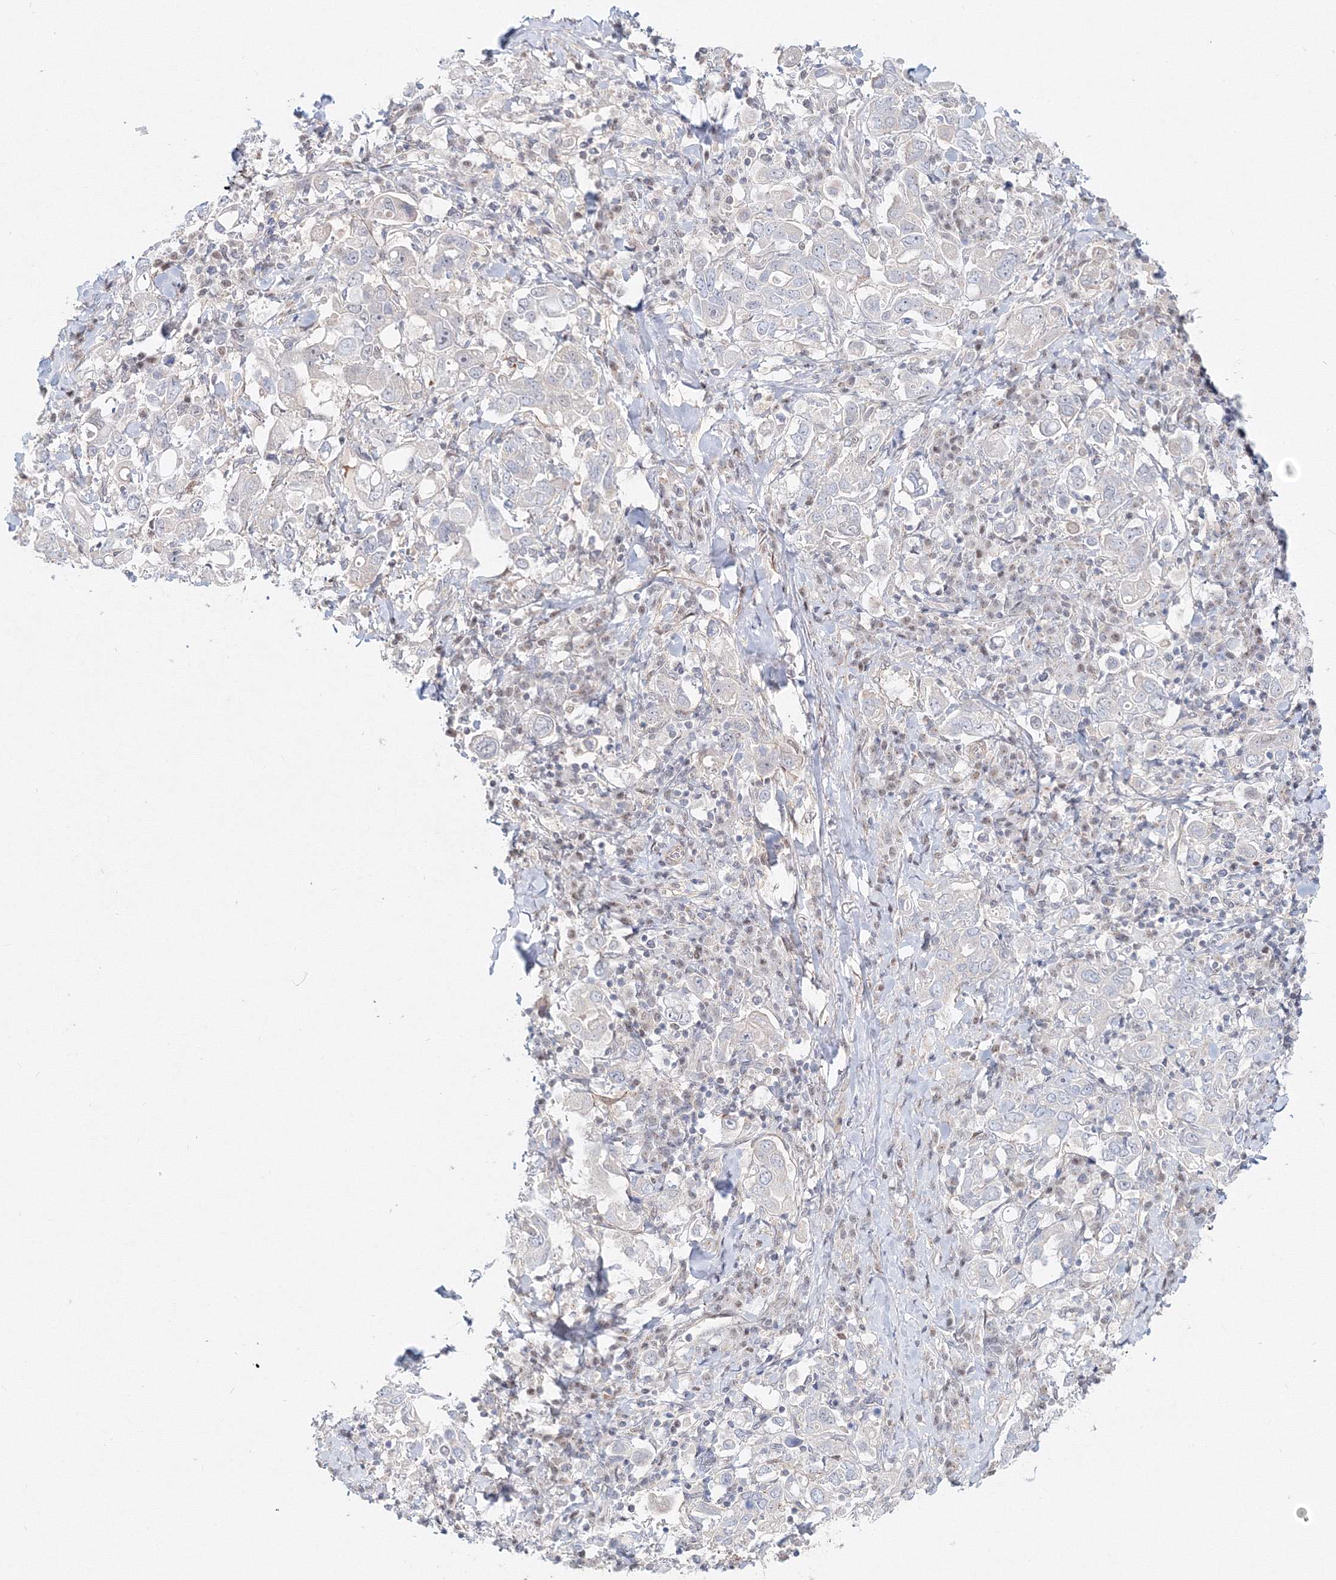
{"staining": {"intensity": "negative", "quantity": "none", "location": "none"}, "tissue": "stomach cancer", "cell_type": "Tumor cells", "image_type": "cancer", "snomed": [{"axis": "morphology", "description": "Adenocarcinoma, NOS"}, {"axis": "topography", "description": "Stomach, upper"}], "caption": "Immunohistochemistry histopathology image of neoplastic tissue: human stomach adenocarcinoma stained with DAB displays no significant protein staining in tumor cells.", "gene": "ARHGAP21", "patient": {"sex": "male", "age": 62}}